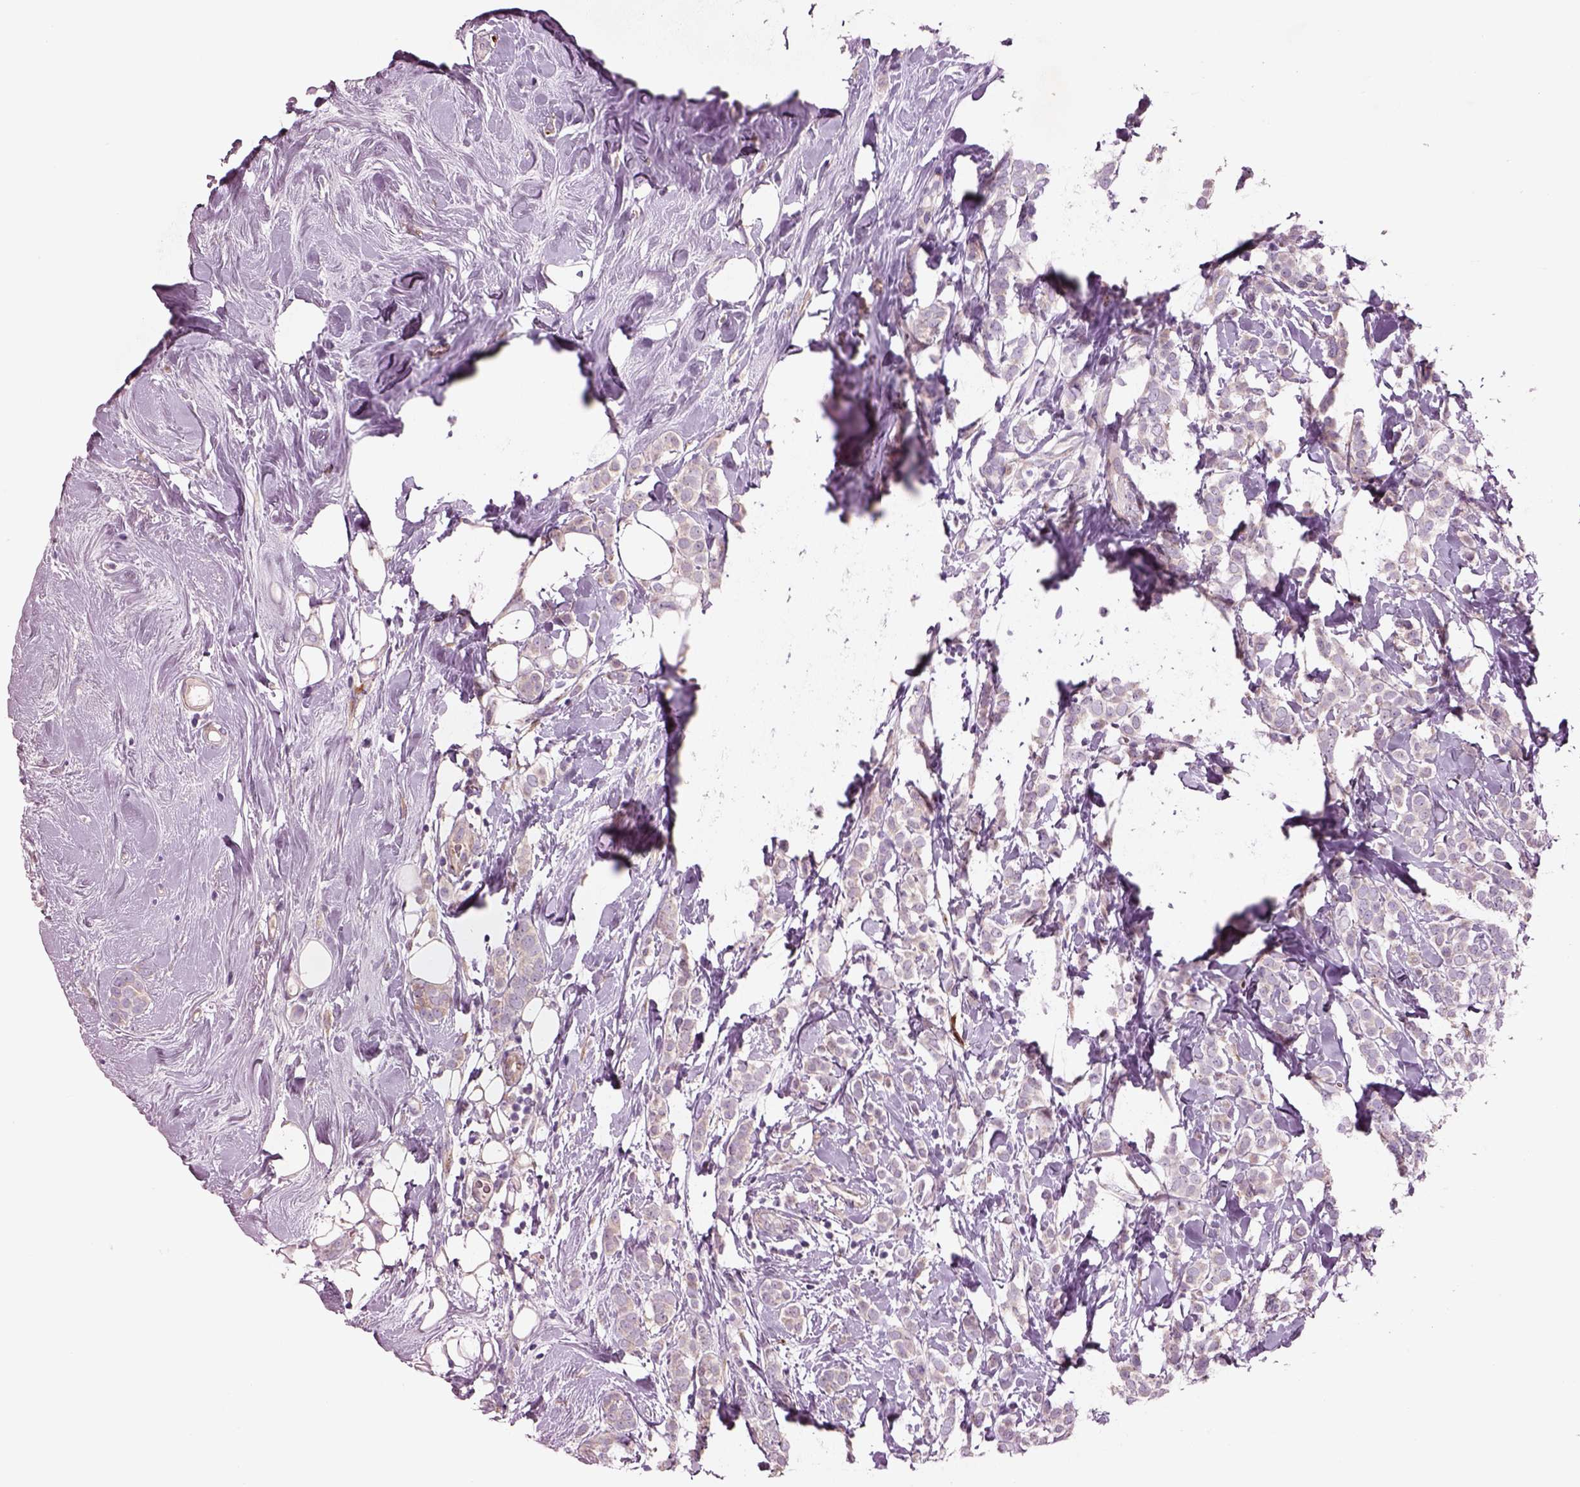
{"staining": {"intensity": "weak", "quantity": "<25%", "location": "cytoplasmic/membranous"}, "tissue": "breast cancer", "cell_type": "Tumor cells", "image_type": "cancer", "snomed": [{"axis": "morphology", "description": "Lobular carcinoma"}, {"axis": "topography", "description": "Breast"}], "caption": "Immunohistochemical staining of breast cancer (lobular carcinoma) exhibits no significant staining in tumor cells.", "gene": "PLPP7", "patient": {"sex": "female", "age": 49}}